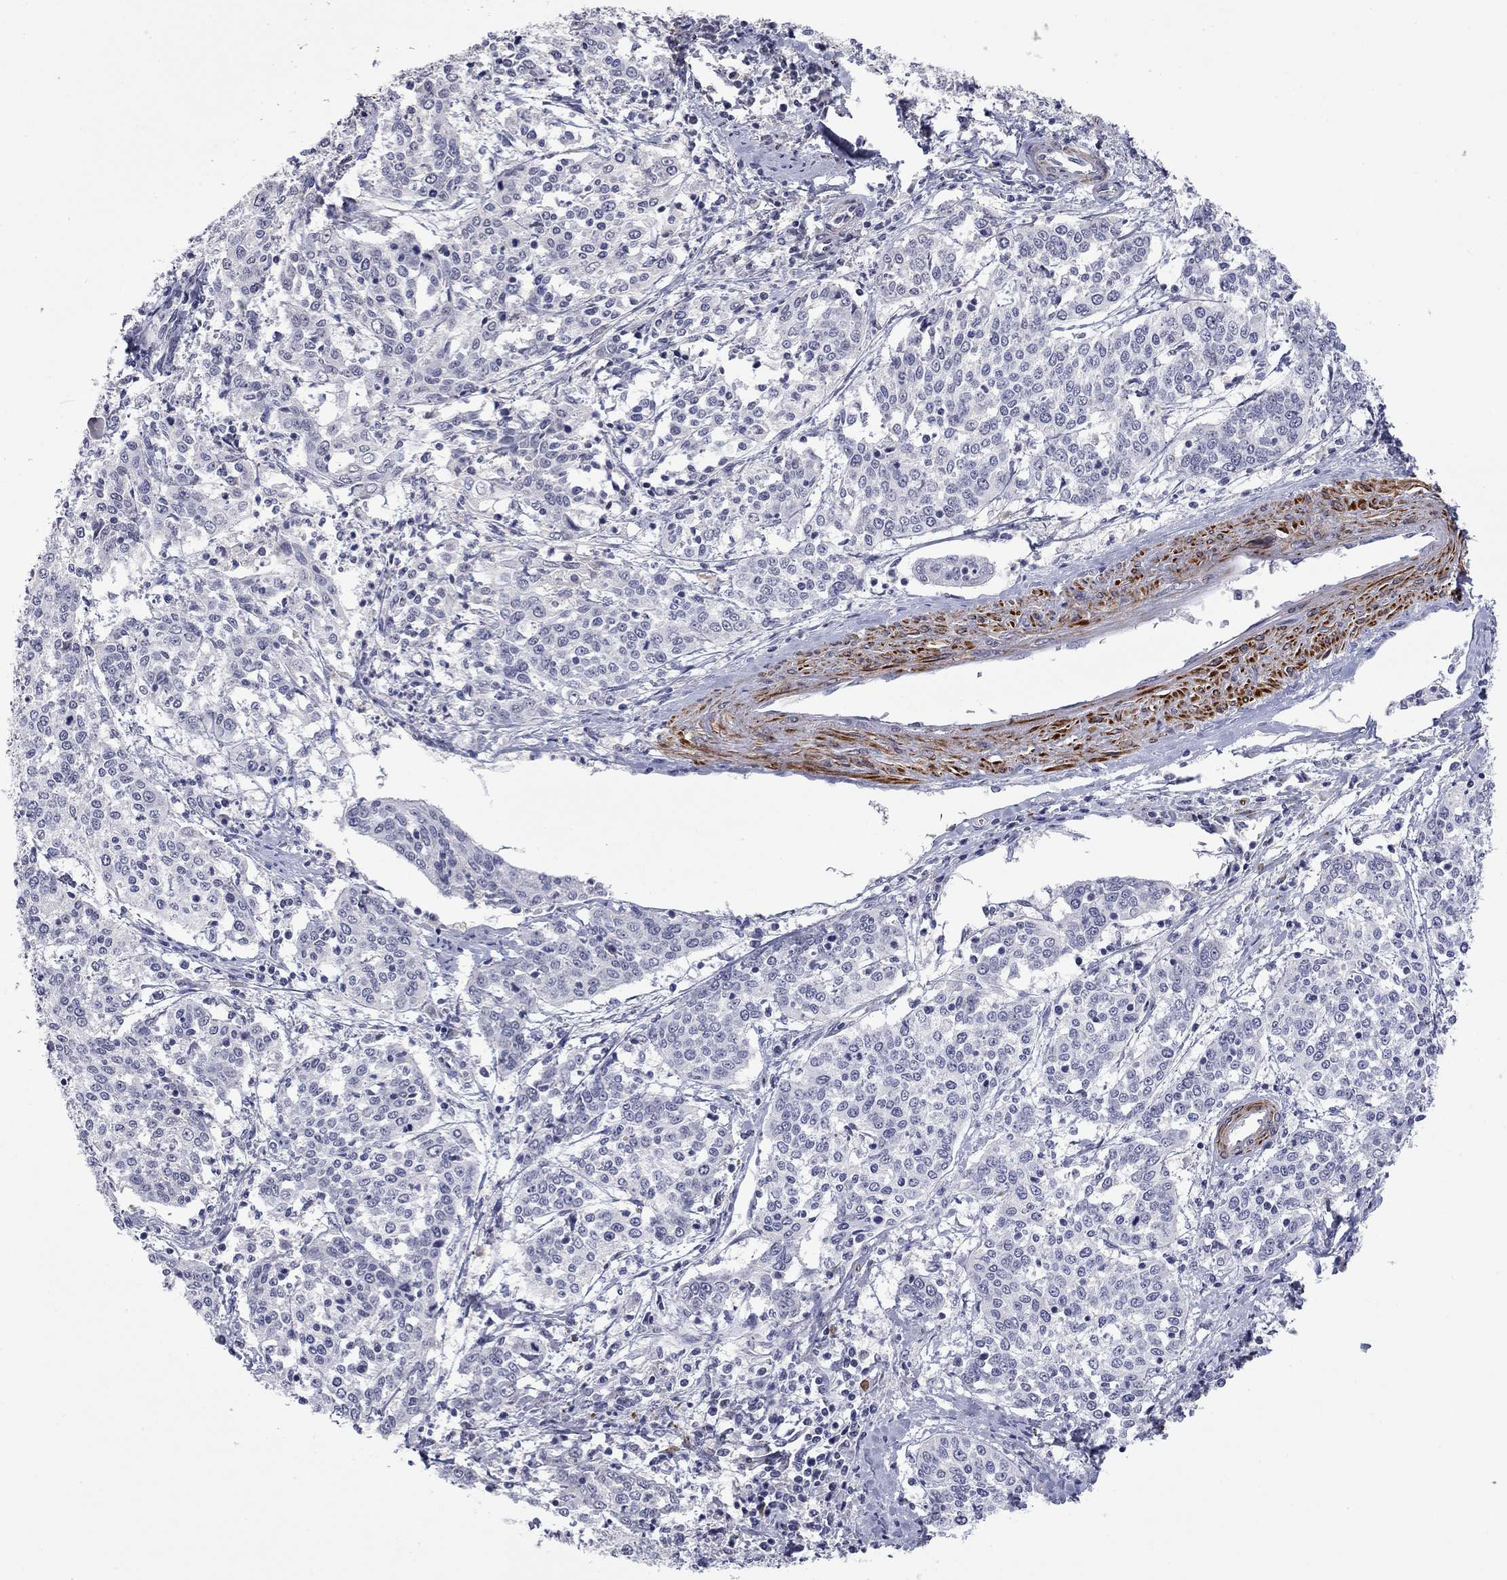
{"staining": {"intensity": "negative", "quantity": "none", "location": "none"}, "tissue": "cervical cancer", "cell_type": "Tumor cells", "image_type": "cancer", "snomed": [{"axis": "morphology", "description": "Squamous cell carcinoma, NOS"}, {"axis": "topography", "description": "Cervix"}], "caption": "This is an immunohistochemistry micrograph of human cervical squamous cell carcinoma. There is no expression in tumor cells.", "gene": "IP6K3", "patient": {"sex": "female", "age": 41}}